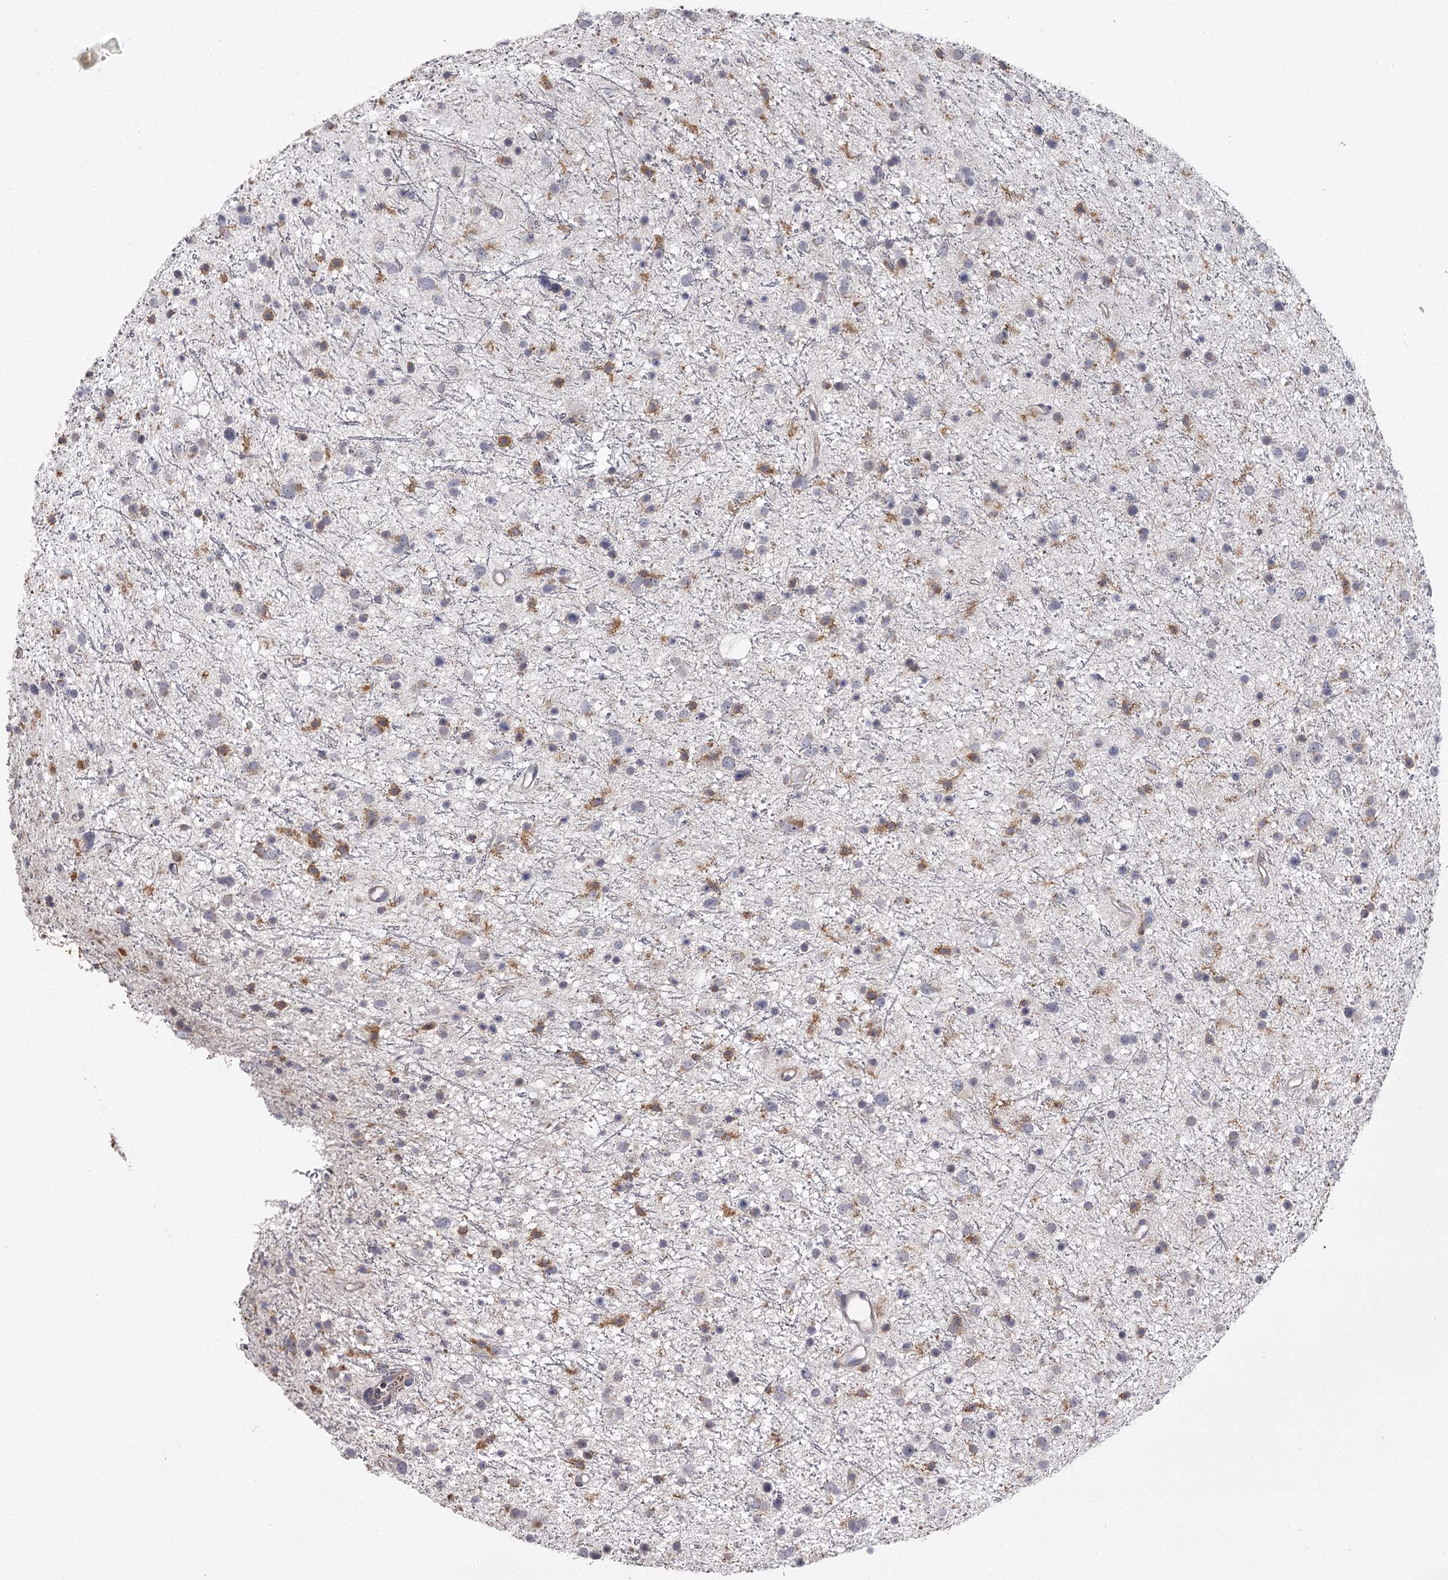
{"staining": {"intensity": "negative", "quantity": "none", "location": "none"}, "tissue": "glioma", "cell_type": "Tumor cells", "image_type": "cancer", "snomed": [{"axis": "morphology", "description": "Glioma, malignant, Low grade"}, {"axis": "topography", "description": "Cerebral cortex"}], "caption": "The micrograph reveals no staining of tumor cells in glioma. (DAB immunohistochemistry (IHC), high magnification).", "gene": "RASSF6", "patient": {"sex": "female", "age": 39}}